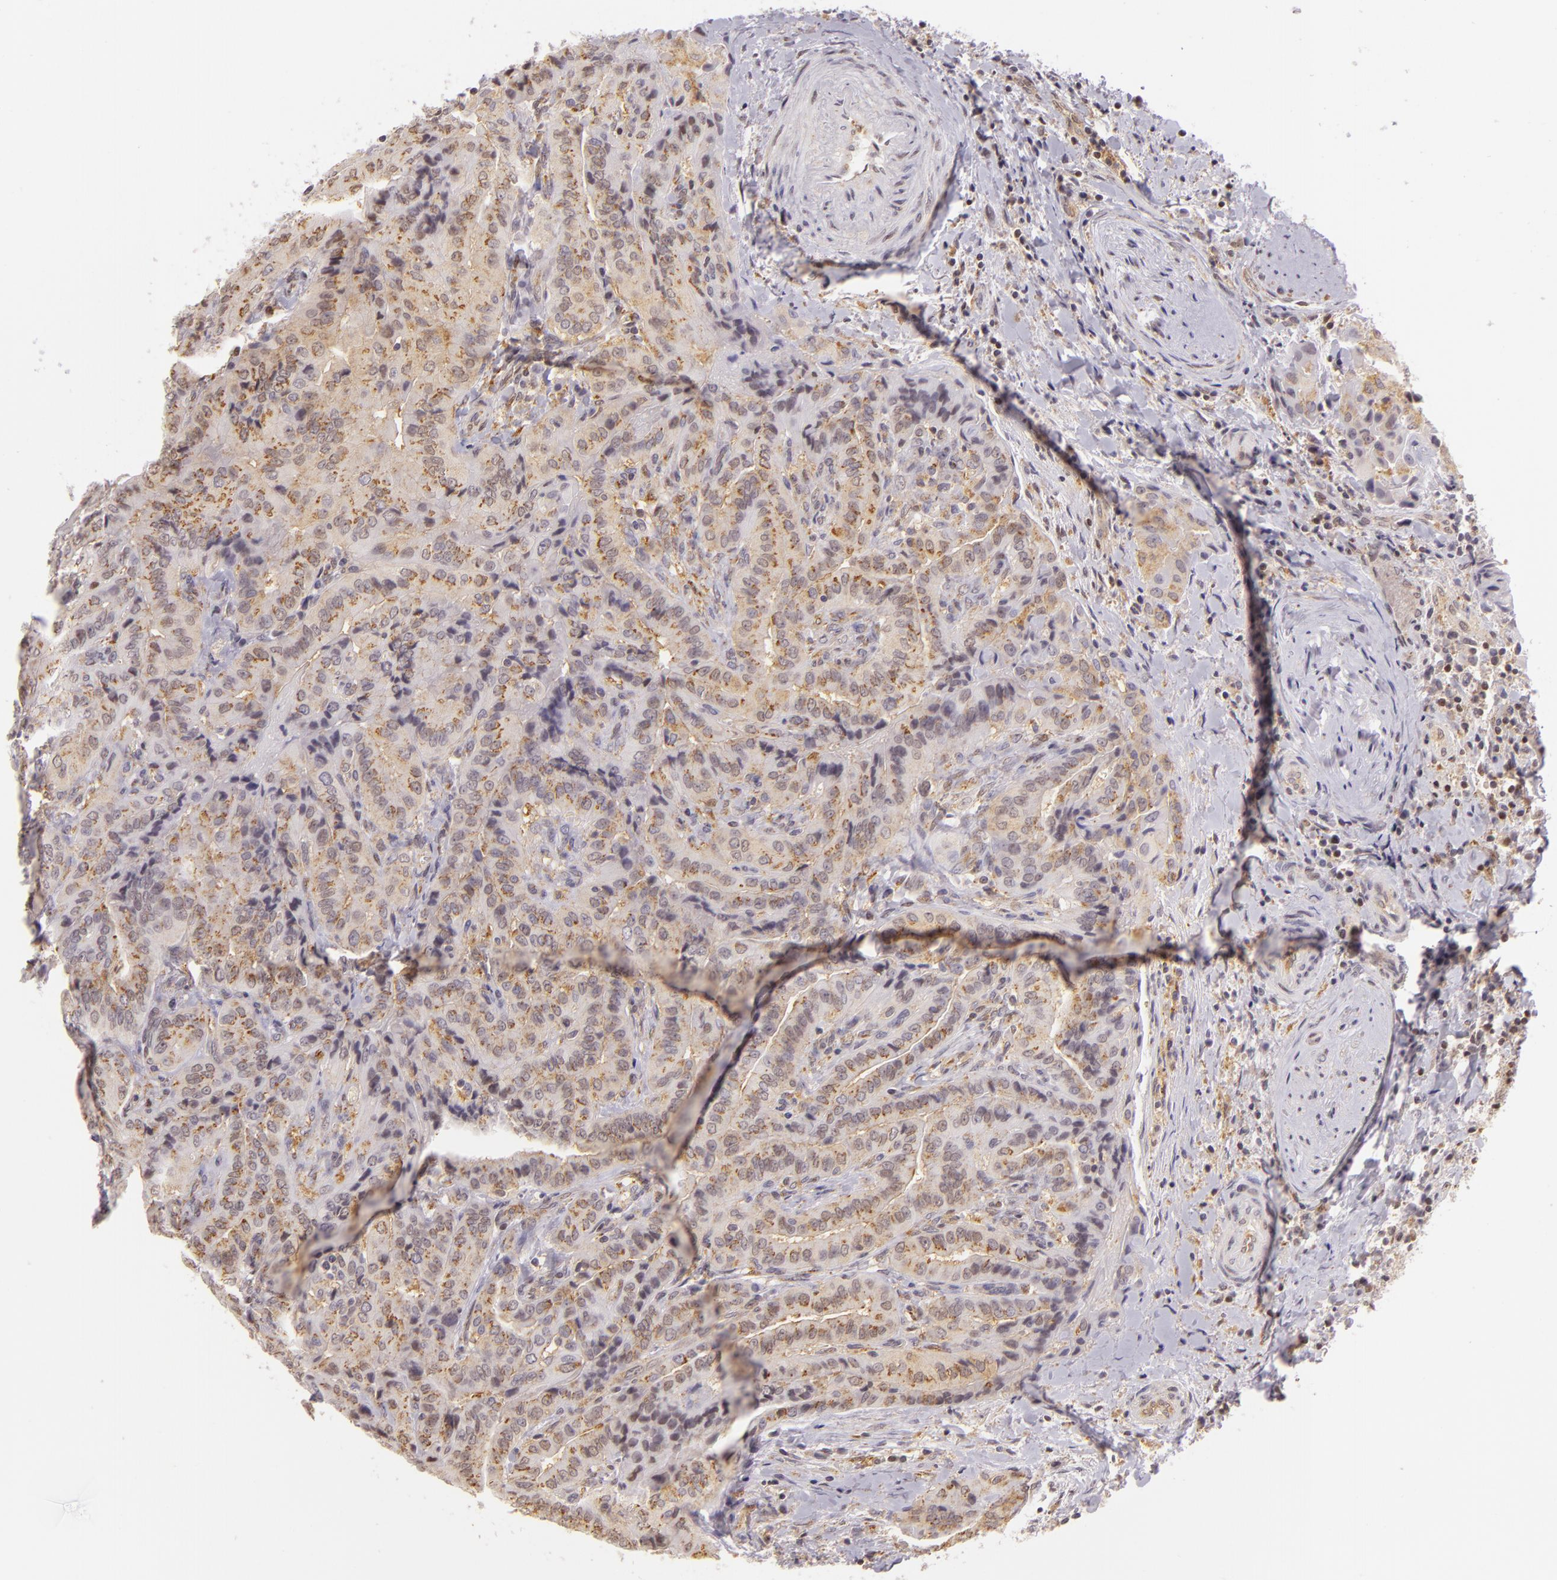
{"staining": {"intensity": "moderate", "quantity": "<25%", "location": "cytoplasmic/membranous"}, "tissue": "thyroid cancer", "cell_type": "Tumor cells", "image_type": "cancer", "snomed": [{"axis": "morphology", "description": "Papillary adenocarcinoma, NOS"}, {"axis": "topography", "description": "Thyroid gland"}], "caption": "Approximately <25% of tumor cells in human papillary adenocarcinoma (thyroid) show moderate cytoplasmic/membranous protein positivity as visualized by brown immunohistochemical staining.", "gene": "IMPDH1", "patient": {"sex": "female", "age": 71}}